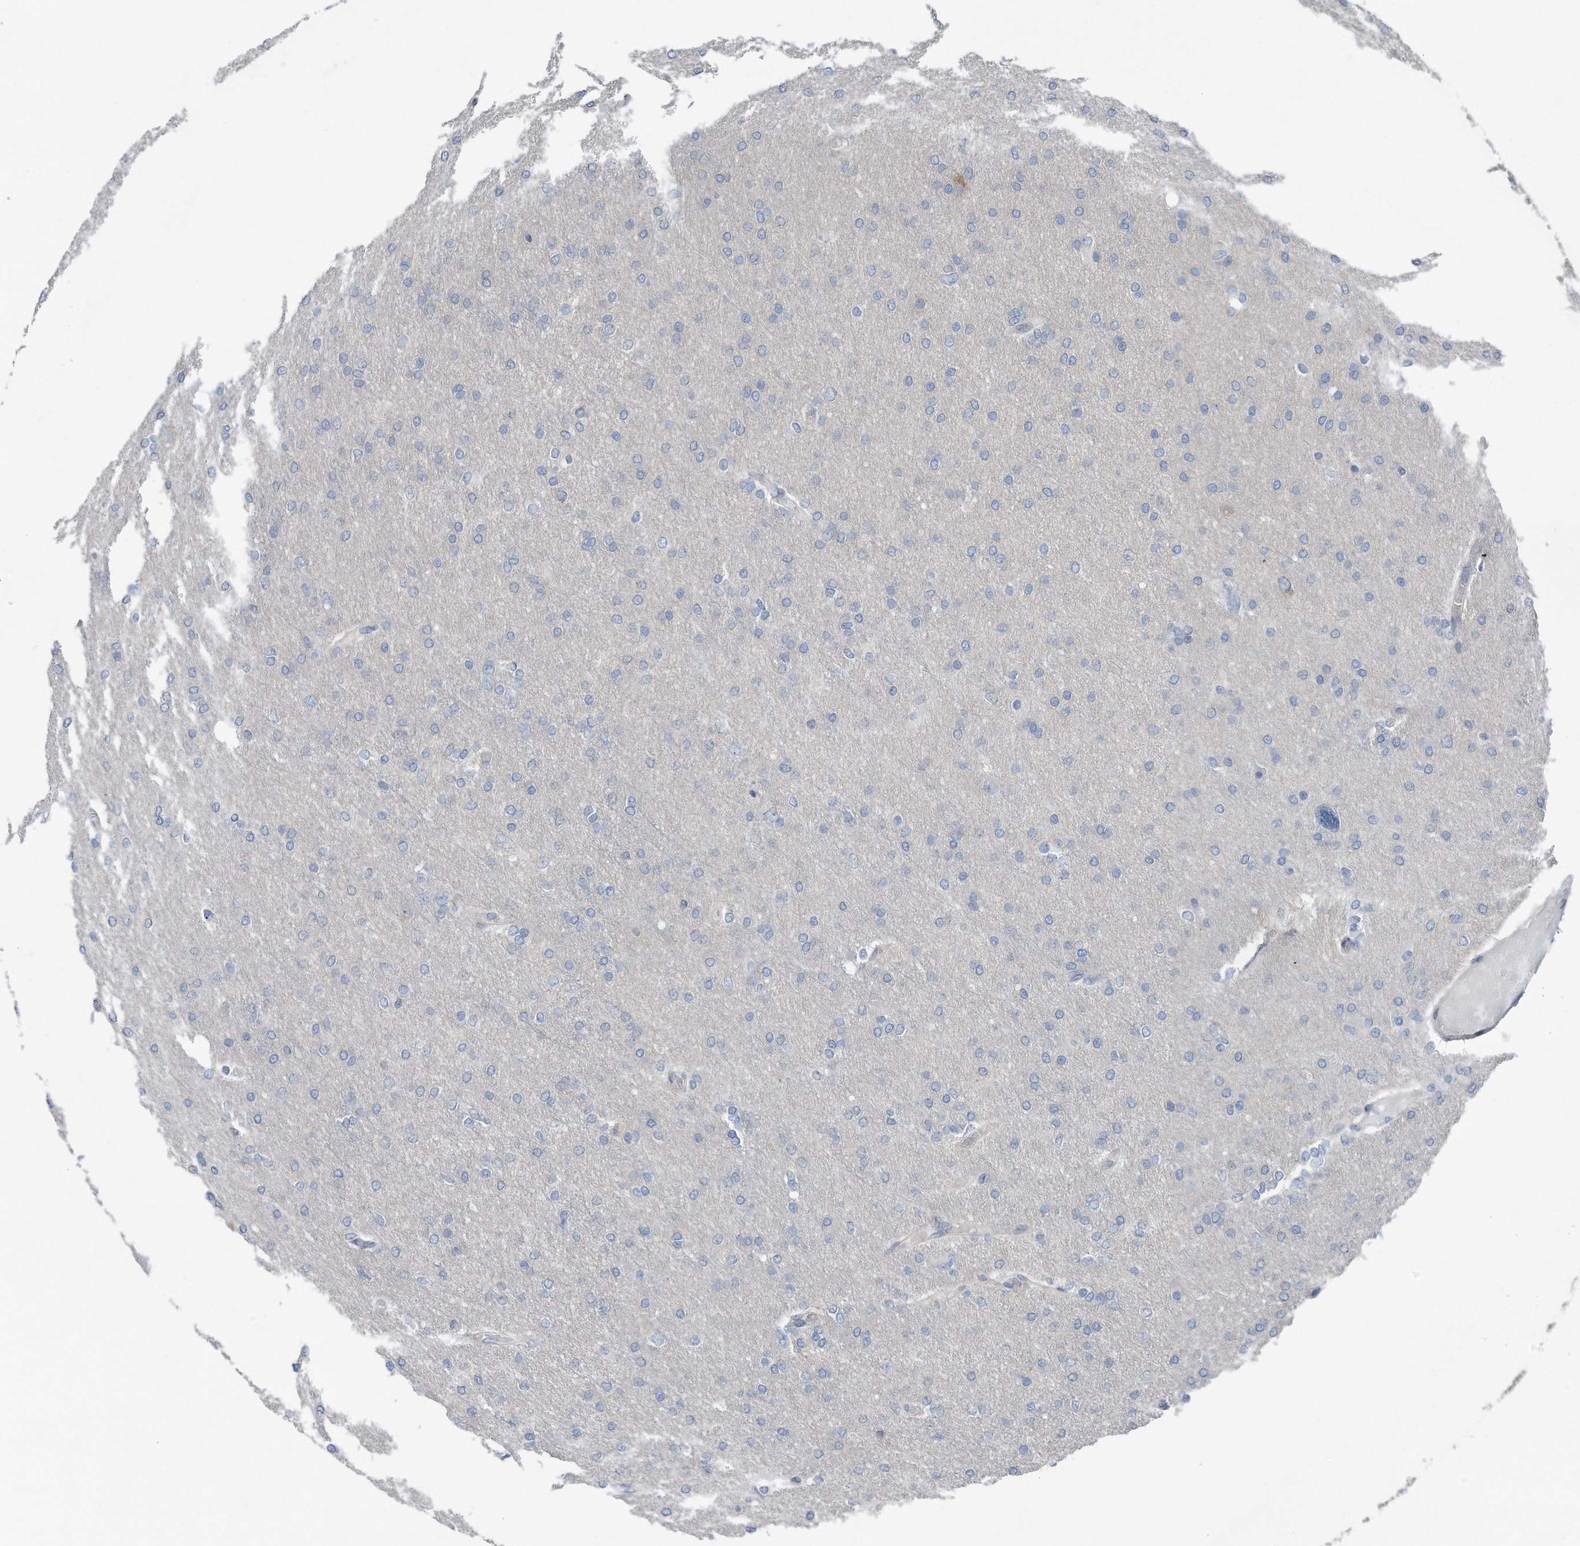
{"staining": {"intensity": "negative", "quantity": "none", "location": "none"}, "tissue": "glioma", "cell_type": "Tumor cells", "image_type": "cancer", "snomed": [{"axis": "morphology", "description": "Glioma, malignant, High grade"}, {"axis": "topography", "description": "Cerebral cortex"}], "caption": "Glioma stained for a protein using immunohistochemistry demonstrates no staining tumor cells.", "gene": "YRDC", "patient": {"sex": "female", "age": 36}}